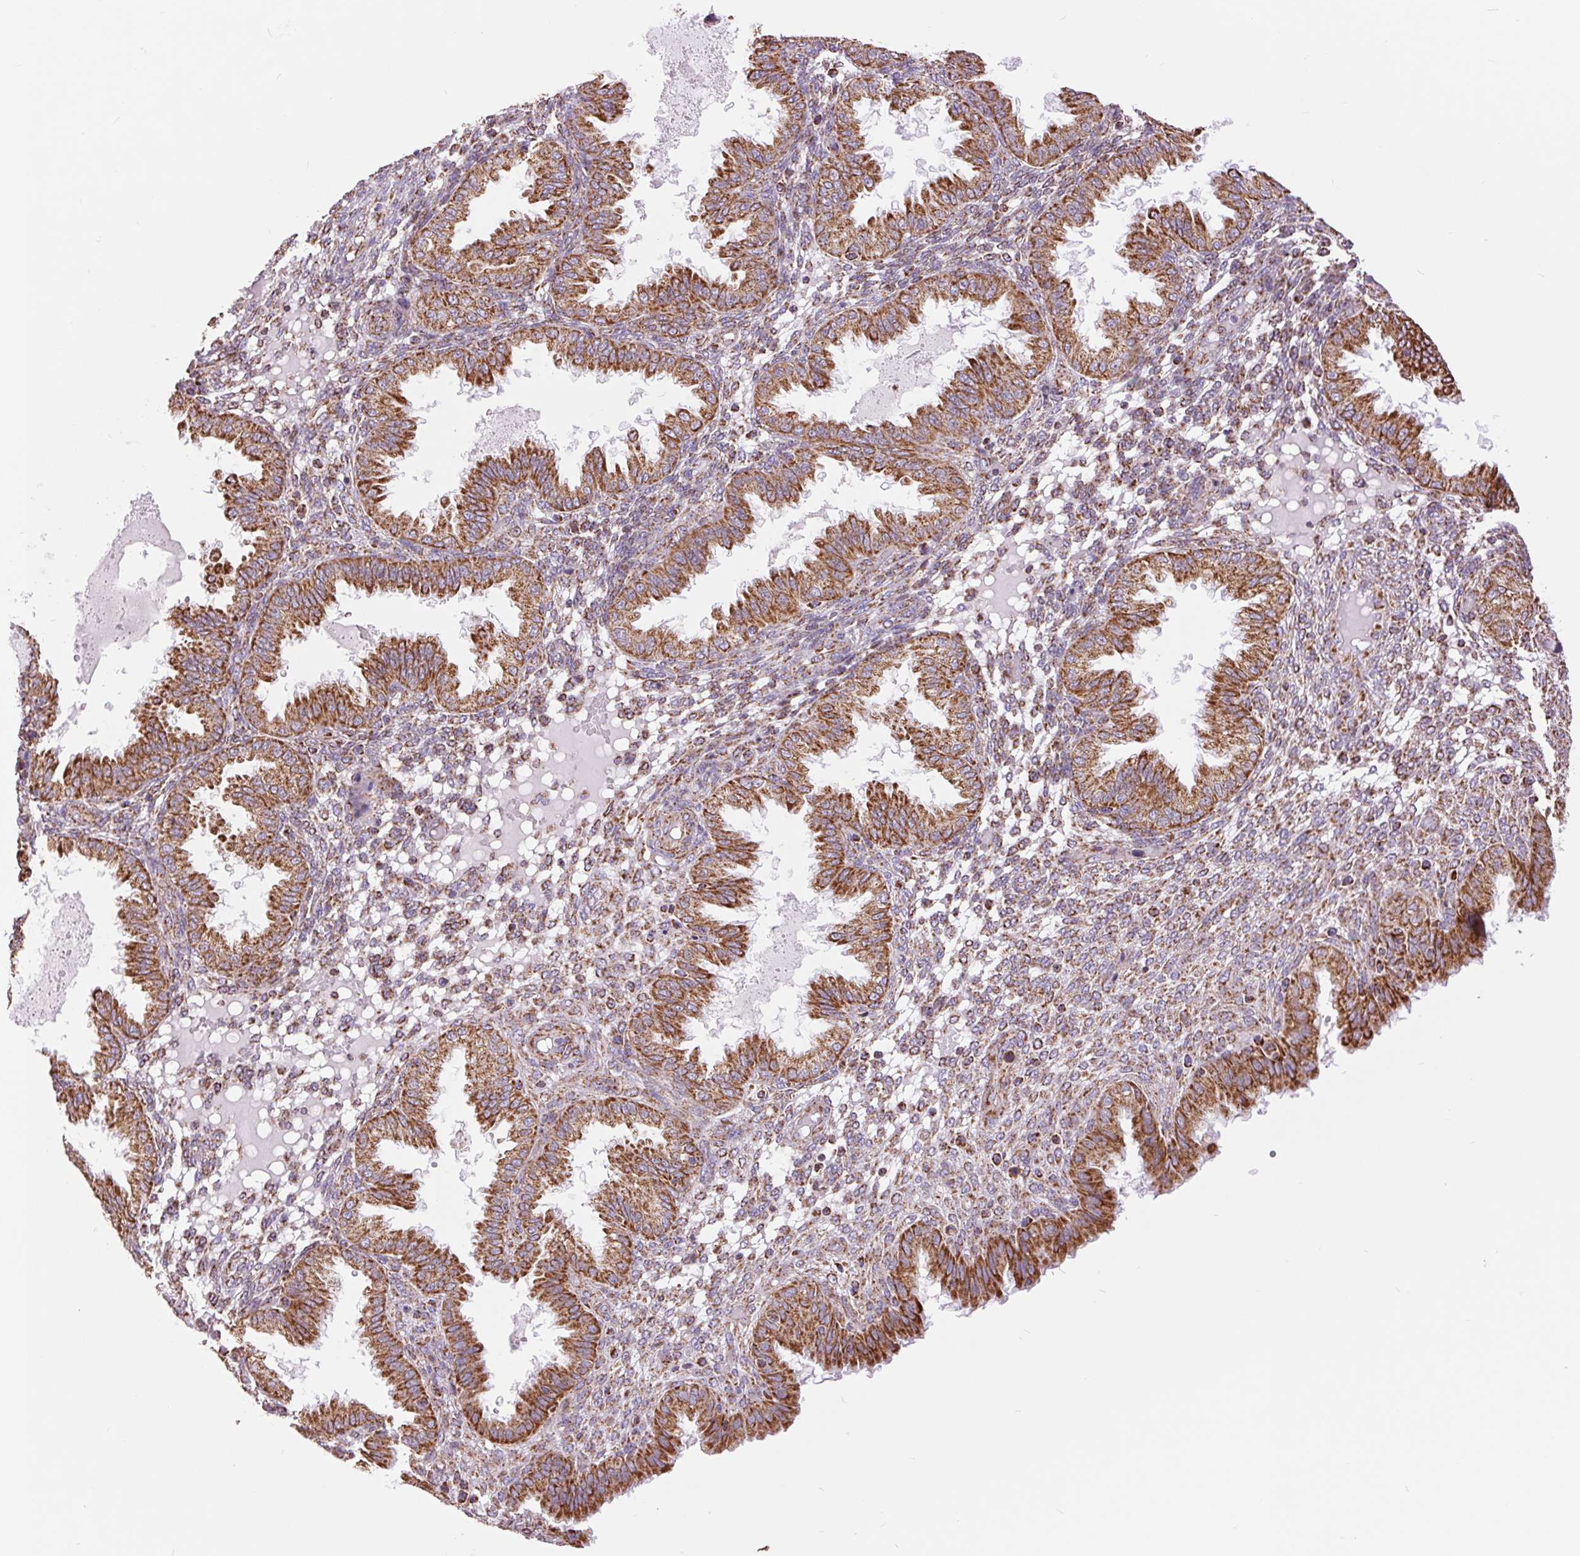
{"staining": {"intensity": "moderate", "quantity": "25%-75%", "location": "cytoplasmic/membranous"}, "tissue": "endometrium", "cell_type": "Cells in endometrial stroma", "image_type": "normal", "snomed": [{"axis": "morphology", "description": "Normal tissue, NOS"}, {"axis": "topography", "description": "Endometrium"}], "caption": "Endometrium was stained to show a protein in brown. There is medium levels of moderate cytoplasmic/membranous positivity in approximately 25%-75% of cells in endometrial stroma. The staining is performed using DAB (3,3'-diaminobenzidine) brown chromogen to label protein expression. The nuclei are counter-stained blue using hematoxylin.", "gene": "ATP5PB", "patient": {"sex": "female", "age": 33}}